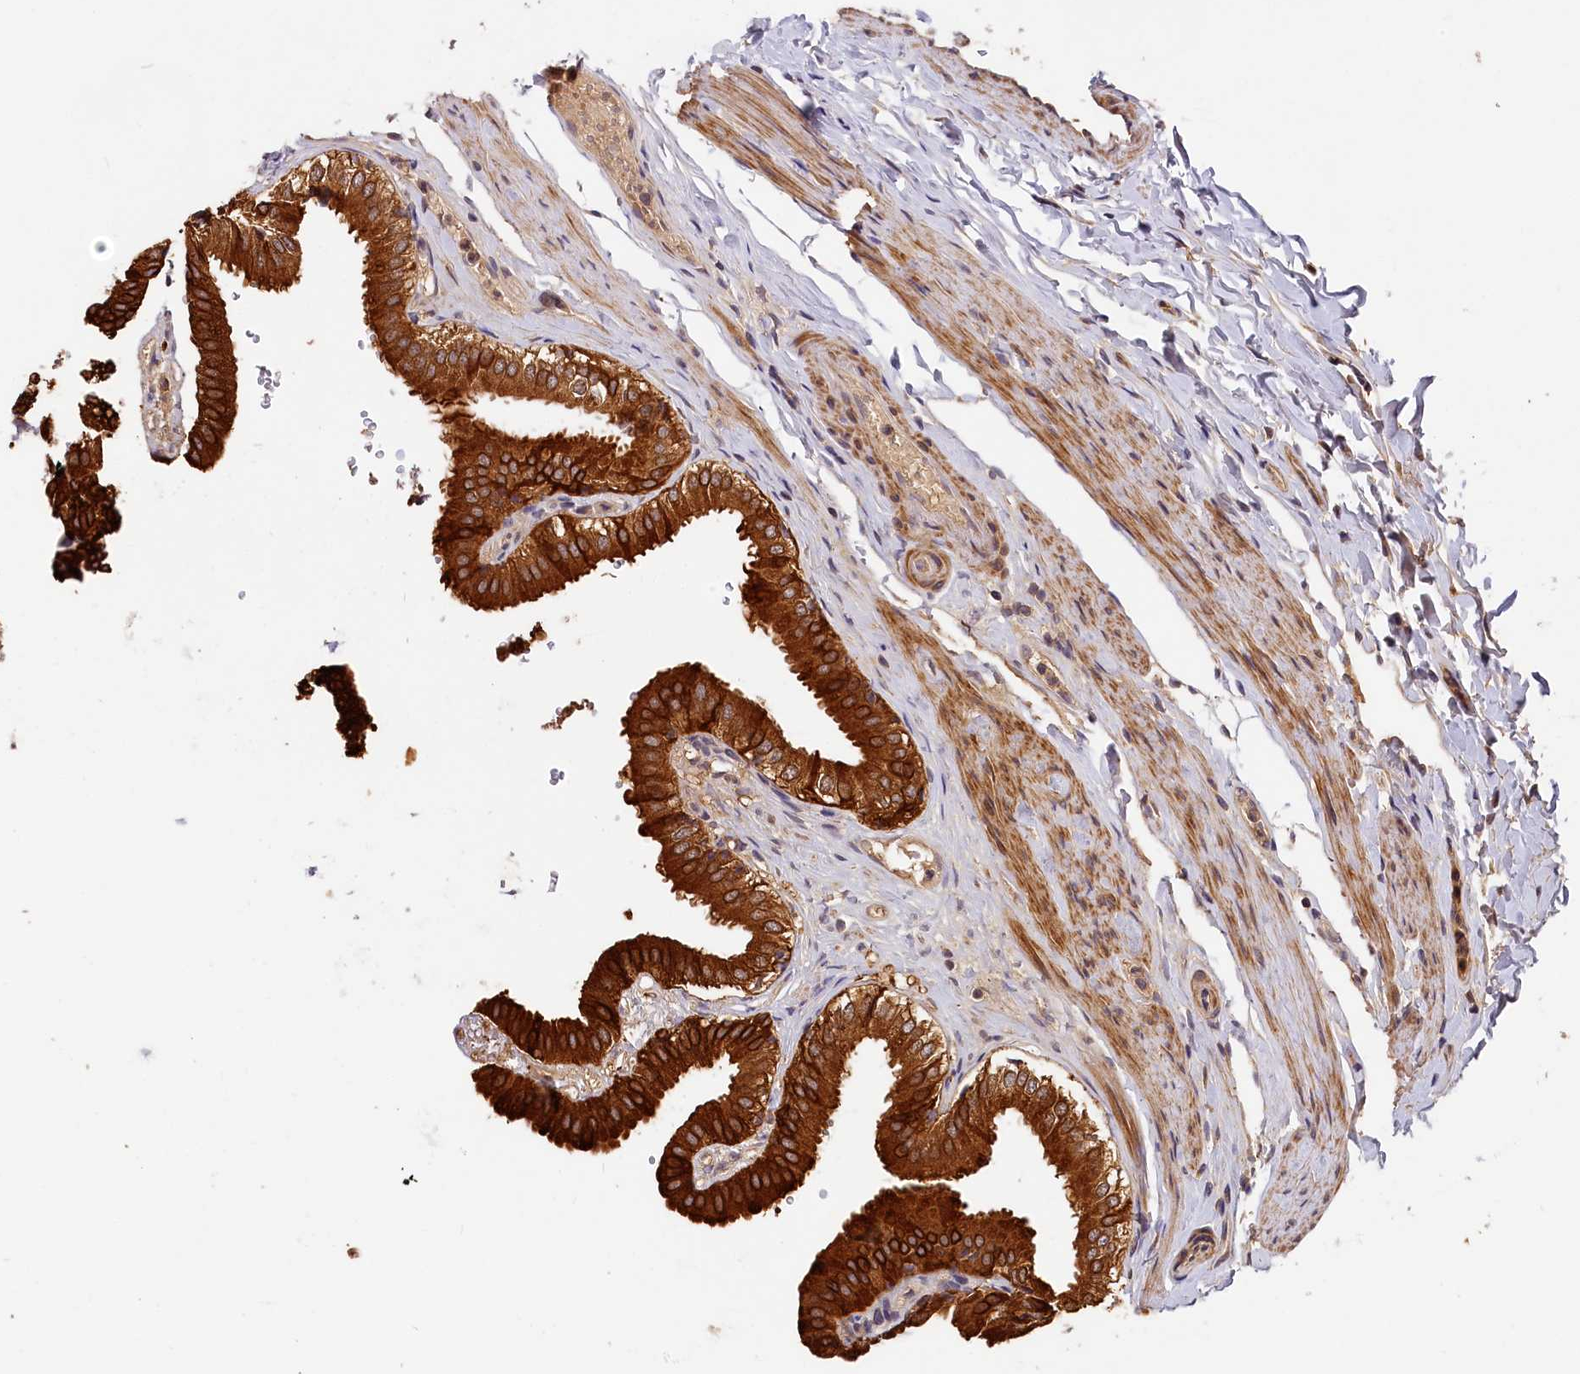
{"staining": {"intensity": "strong", "quantity": ">75%", "location": "cytoplasmic/membranous"}, "tissue": "gallbladder", "cell_type": "Glandular cells", "image_type": "normal", "snomed": [{"axis": "morphology", "description": "Normal tissue, NOS"}, {"axis": "topography", "description": "Gallbladder"}], "caption": "IHC of normal human gallbladder exhibits high levels of strong cytoplasmic/membranous positivity in about >75% of glandular cells. (IHC, brightfield microscopy, high magnification).", "gene": "HMOX2", "patient": {"sex": "female", "age": 61}}